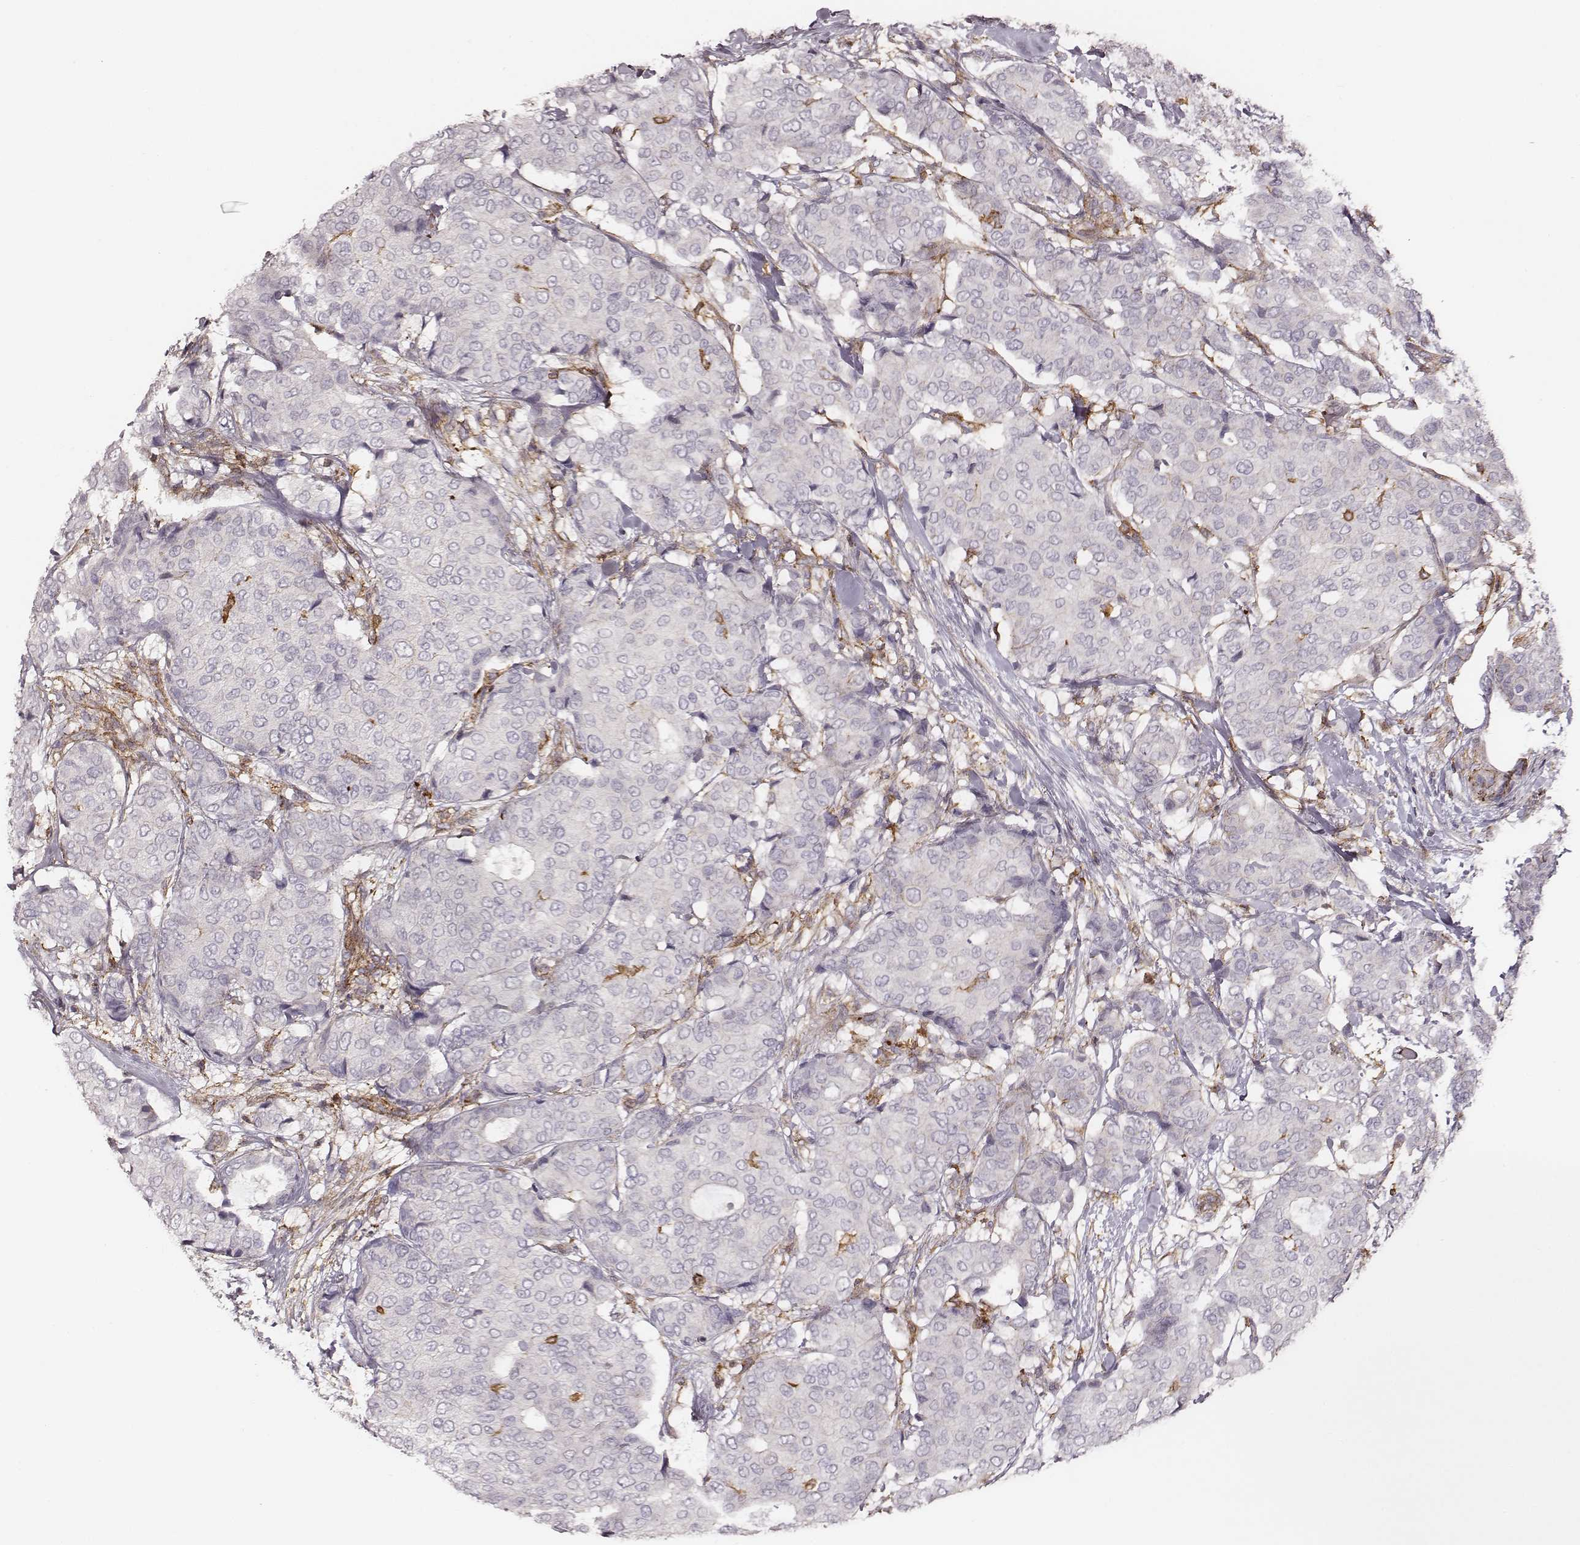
{"staining": {"intensity": "negative", "quantity": "none", "location": "none"}, "tissue": "breast cancer", "cell_type": "Tumor cells", "image_type": "cancer", "snomed": [{"axis": "morphology", "description": "Duct carcinoma"}, {"axis": "topography", "description": "Breast"}], "caption": "High magnification brightfield microscopy of breast cancer (infiltrating ductal carcinoma) stained with DAB (brown) and counterstained with hematoxylin (blue): tumor cells show no significant staining. (Immunohistochemistry, brightfield microscopy, high magnification).", "gene": "ZYX", "patient": {"sex": "female", "age": 75}}